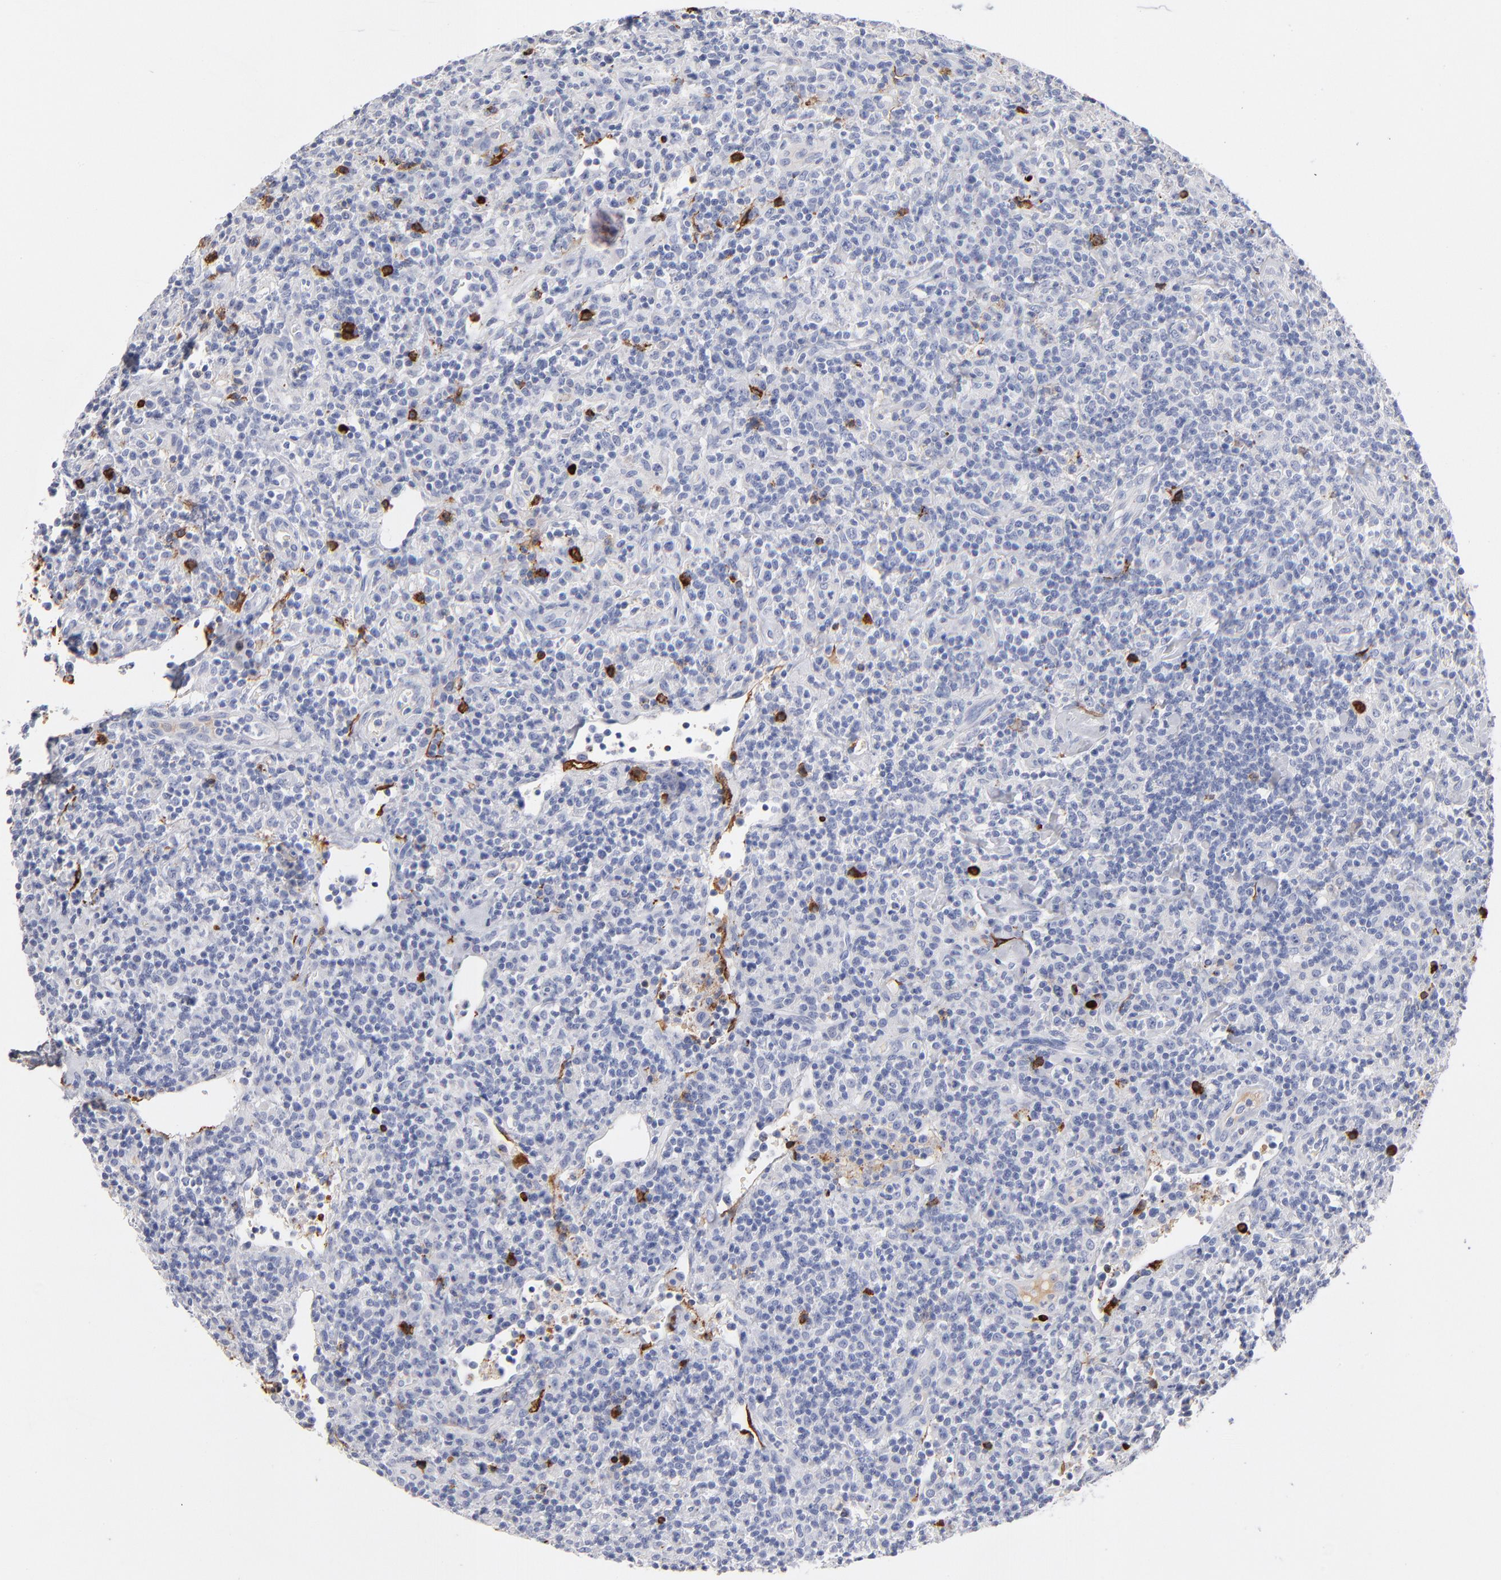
{"staining": {"intensity": "negative", "quantity": "none", "location": "none"}, "tissue": "lymphoma", "cell_type": "Tumor cells", "image_type": "cancer", "snomed": [{"axis": "morphology", "description": "Hodgkin's disease, NOS"}, {"axis": "topography", "description": "Lymph node"}], "caption": "A histopathology image of Hodgkin's disease stained for a protein displays no brown staining in tumor cells.", "gene": "APOH", "patient": {"sex": "male", "age": 65}}